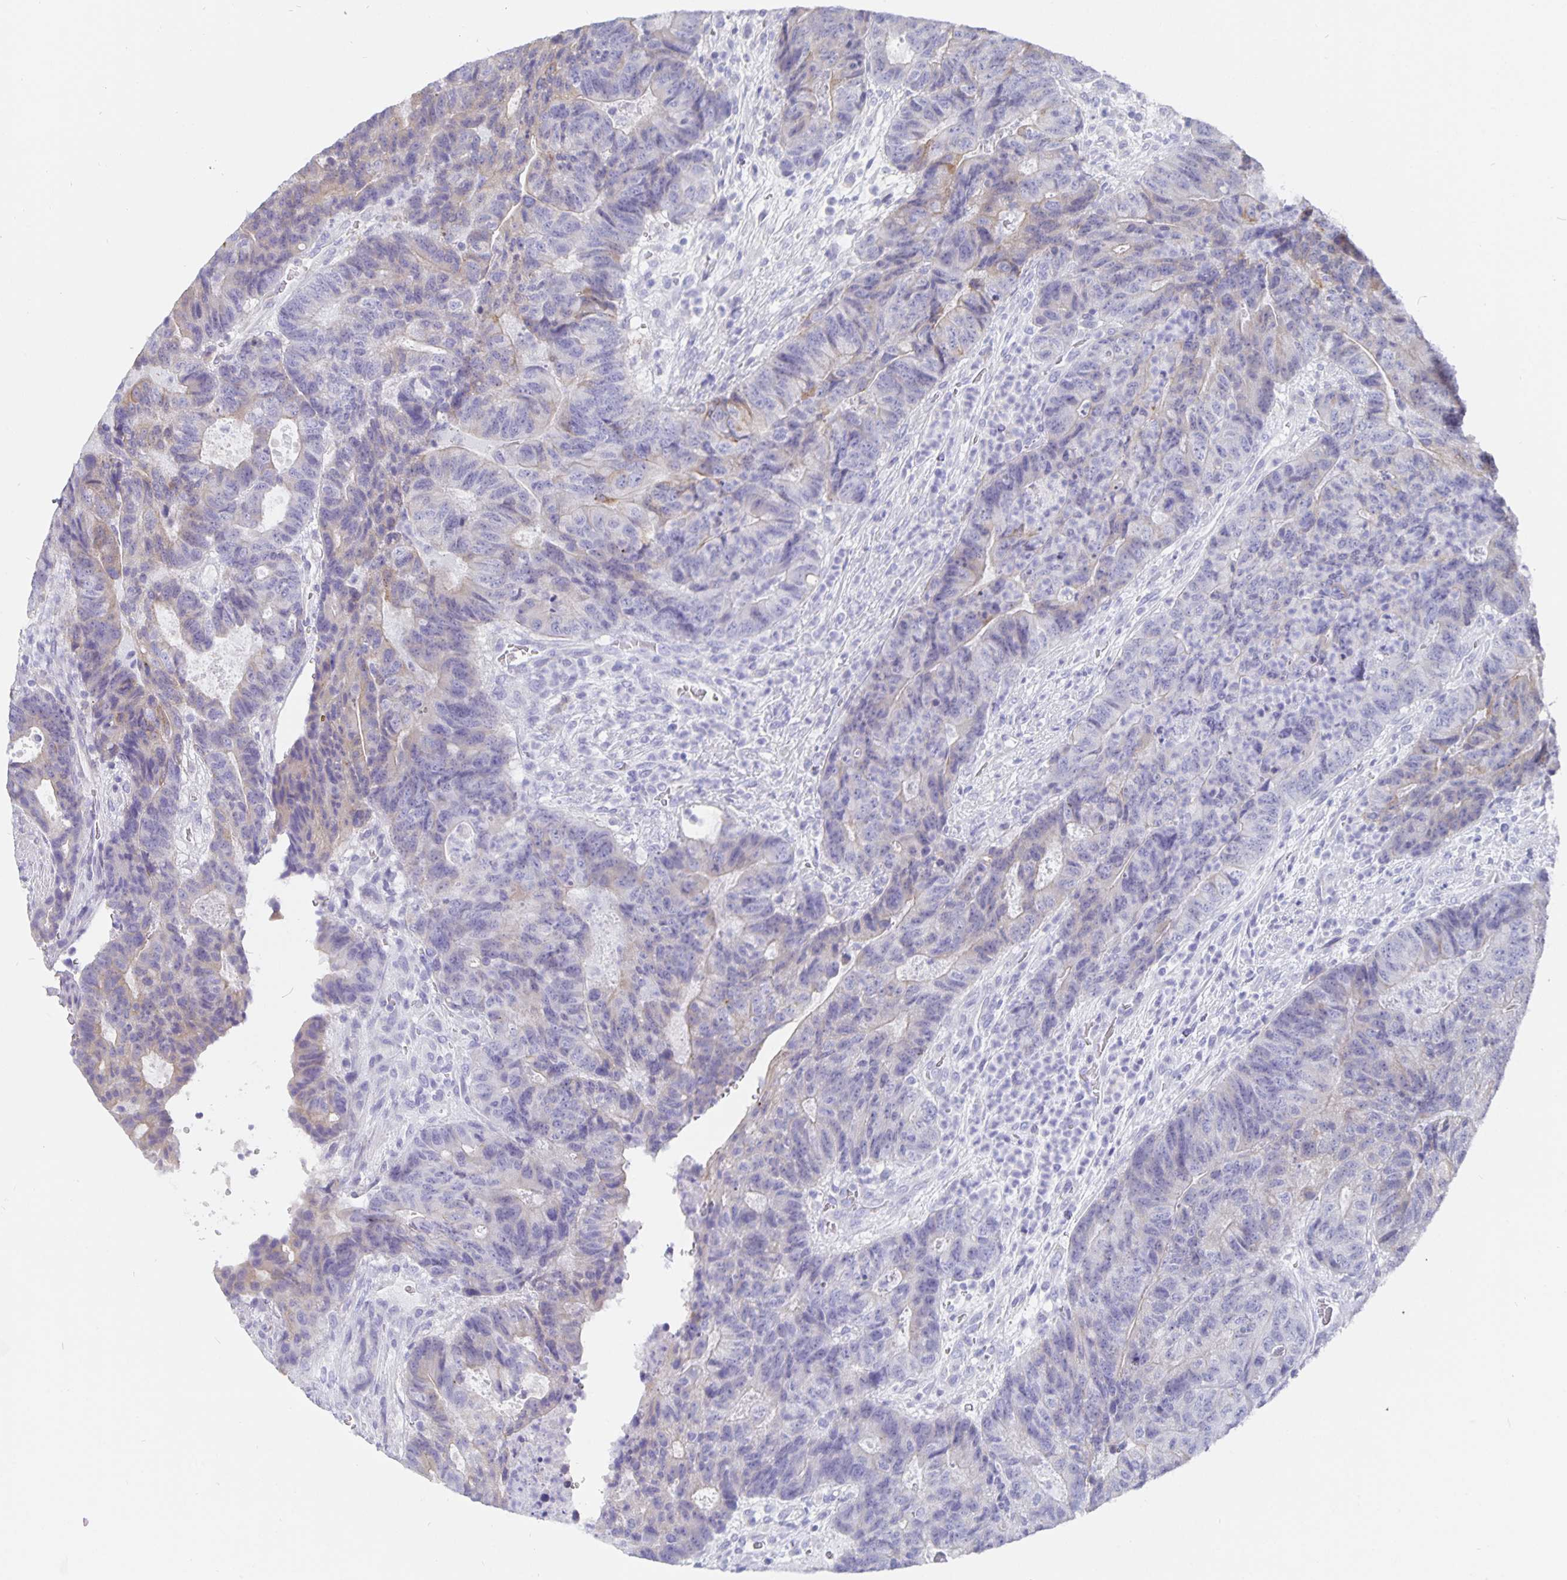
{"staining": {"intensity": "weak", "quantity": "25%-75%", "location": "cytoplasmic/membranous"}, "tissue": "colorectal cancer", "cell_type": "Tumor cells", "image_type": "cancer", "snomed": [{"axis": "morphology", "description": "Adenocarcinoma, NOS"}, {"axis": "topography", "description": "Colon"}], "caption": "Immunohistochemical staining of colorectal adenocarcinoma reveals low levels of weak cytoplasmic/membranous protein positivity in approximately 25%-75% of tumor cells.", "gene": "CFAP74", "patient": {"sex": "female", "age": 48}}